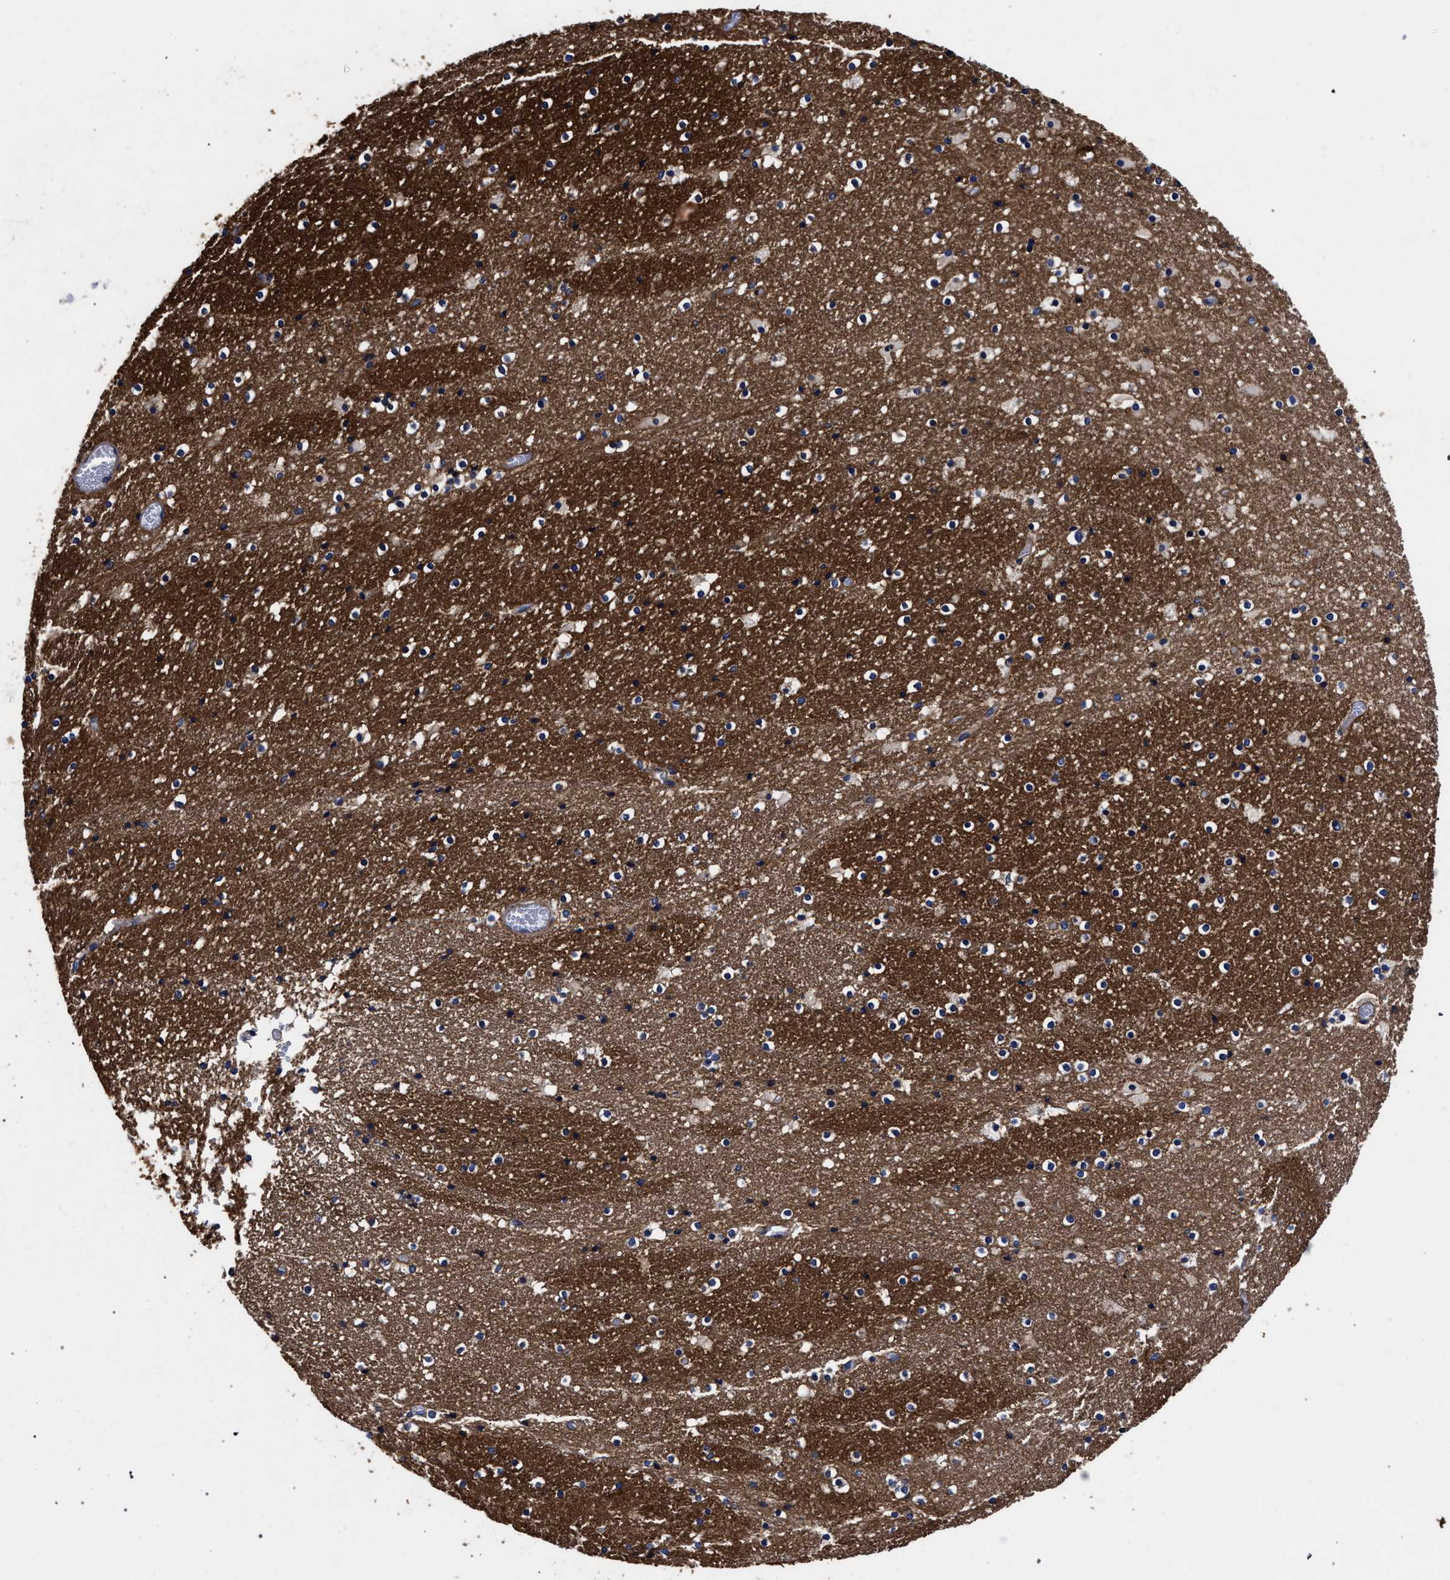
{"staining": {"intensity": "moderate", "quantity": ">75%", "location": "cytoplasmic/membranous"}, "tissue": "caudate", "cell_type": "Glial cells", "image_type": "normal", "snomed": [{"axis": "morphology", "description": "Normal tissue, NOS"}, {"axis": "topography", "description": "Lateral ventricle wall"}], "caption": "High-power microscopy captured an IHC micrograph of normal caudate, revealing moderate cytoplasmic/membranous staining in approximately >75% of glial cells. (brown staining indicates protein expression, while blue staining denotes nuclei).", "gene": "CFAP95", "patient": {"sex": "male", "age": 45}}